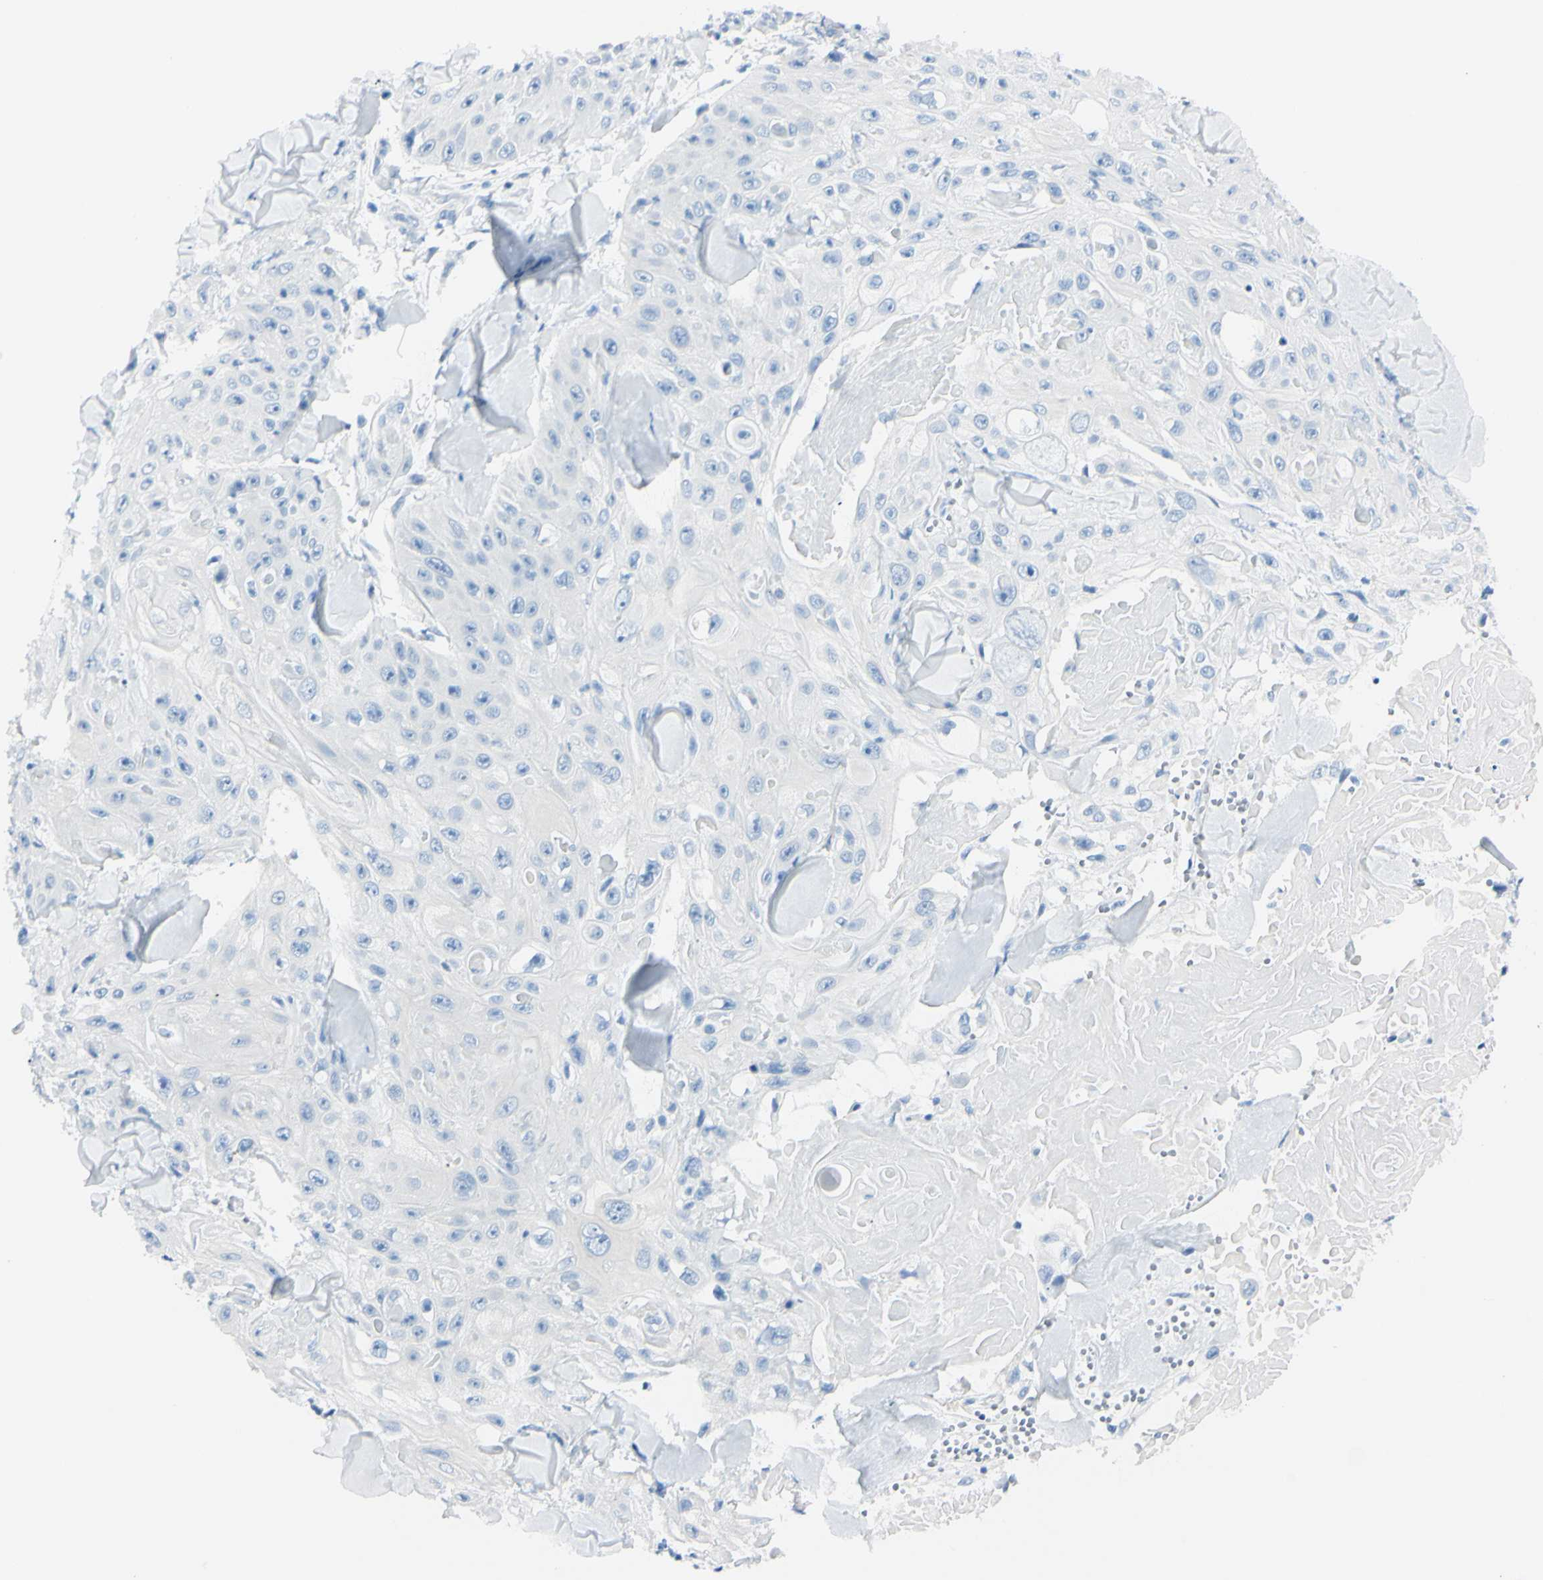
{"staining": {"intensity": "negative", "quantity": "none", "location": "none"}, "tissue": "skin cancer", "cell_type": "Tumor cells", "image_type": "cancer", "snomed": [{"axis": "morphology", "description": "Squamous cell carcinoma, NOS"}, {"axis": "topography", "description": "Skin"}], "caption": "Immunohistochemical staining of human skin cancer (squamous cell carcinoma) demonstrates no significant expression in tumor cells.", "gene": "FOLH1", "patient": {"sex": "male", "age": 86}}